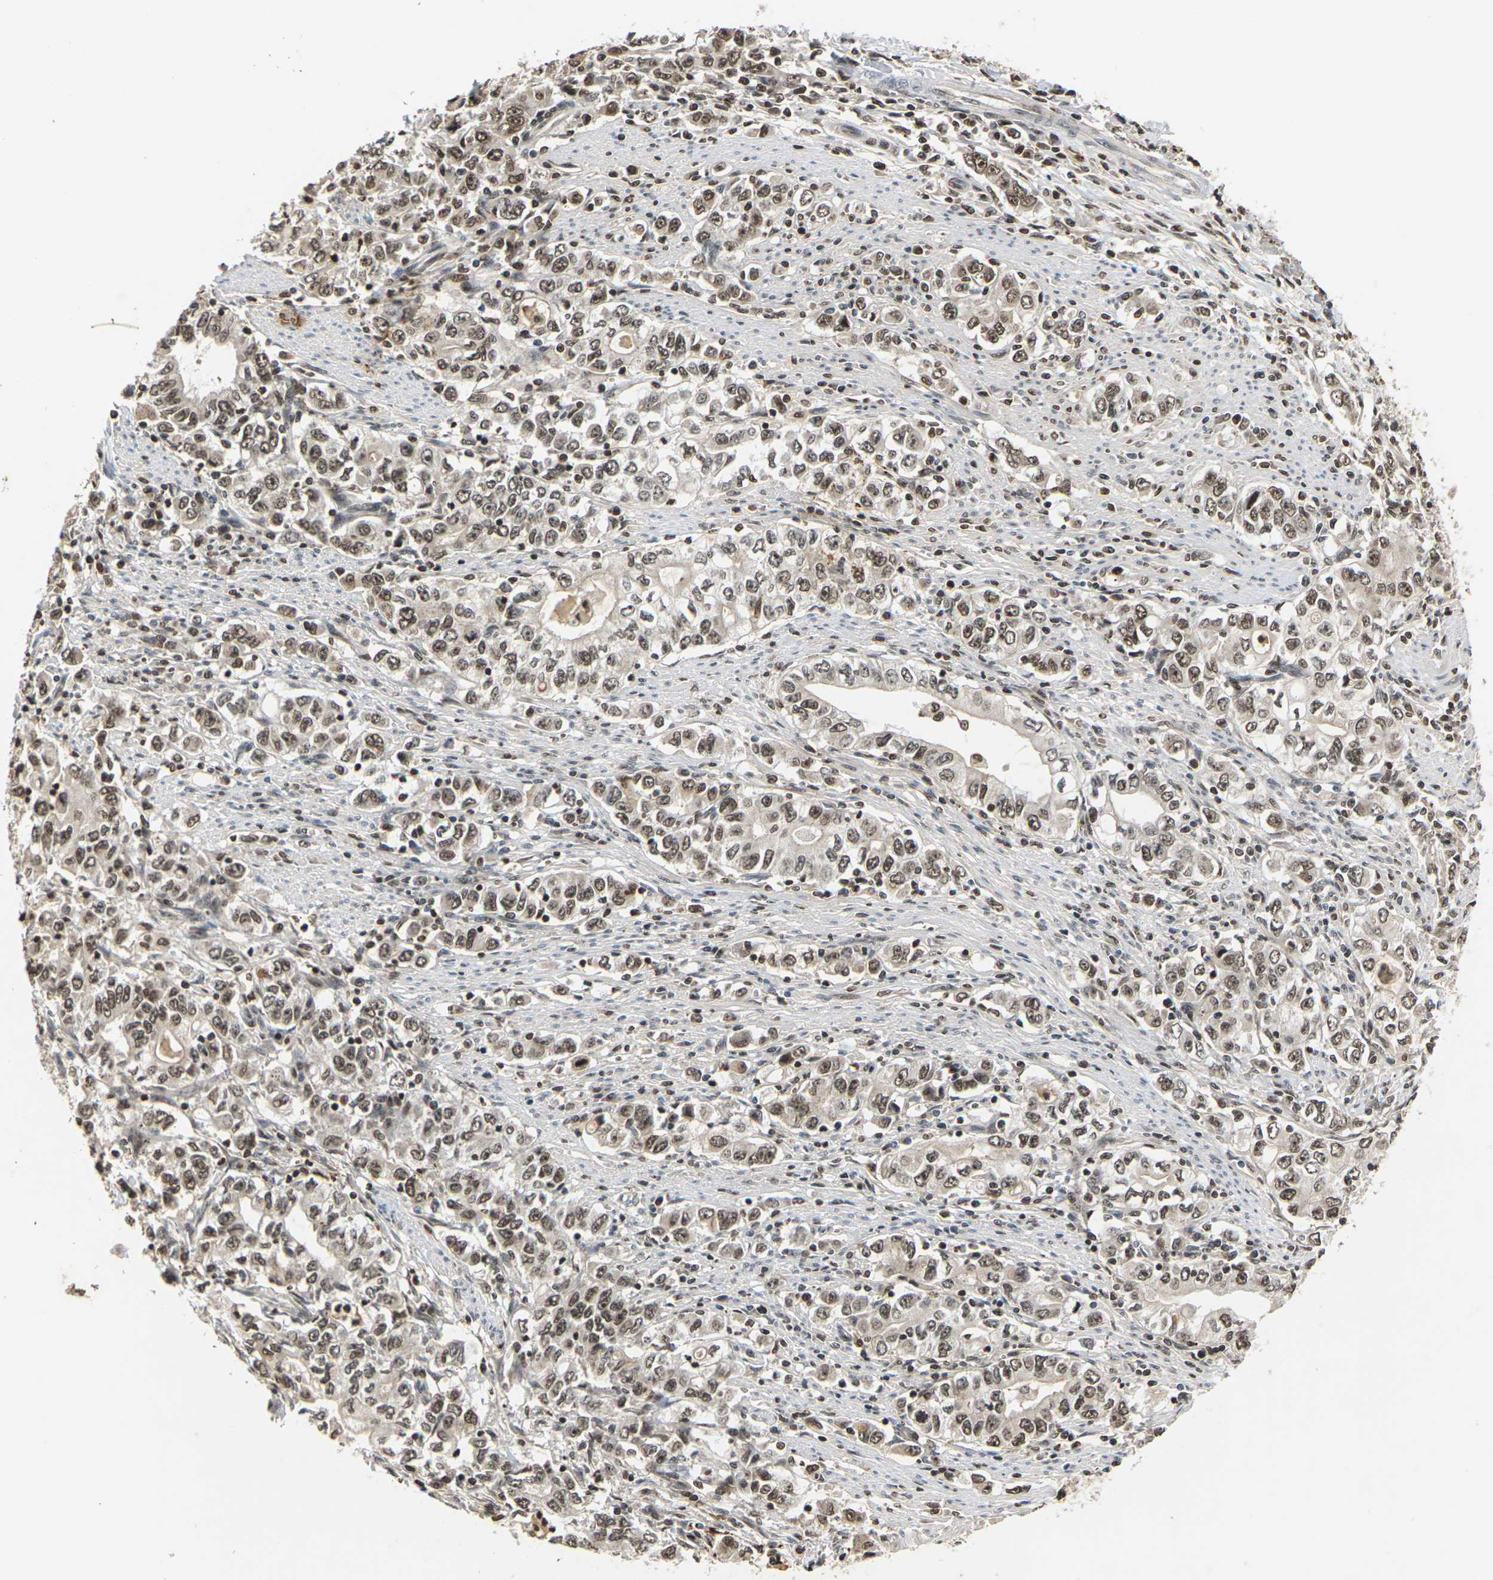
{"staining": {"intensity": "moderate", "quantity": ">75%", "location": "nuclear"}, "tissue": "stomach cancer", "cell_type": "Tumor cells", "image_type": "cancer", "snomed": [{"axis": "morphology", "description": "Adenocarcinoma, NOS"}, {"axis": "topography", "description": "Stomach, lower"}], "caption": "IHC staining of adenocarcinoma (stomach), which reveals medium levels of moderate nuclear expression in approximately >75% of tumor cells indicating moderate nuclear protein positivity. The staining was performed using DAB (brown) for protein detection and nuclei were counterstained in hematoxylin (blue).", "gene": "NELFA", "patient": {"sex": "female", "age": 72}}